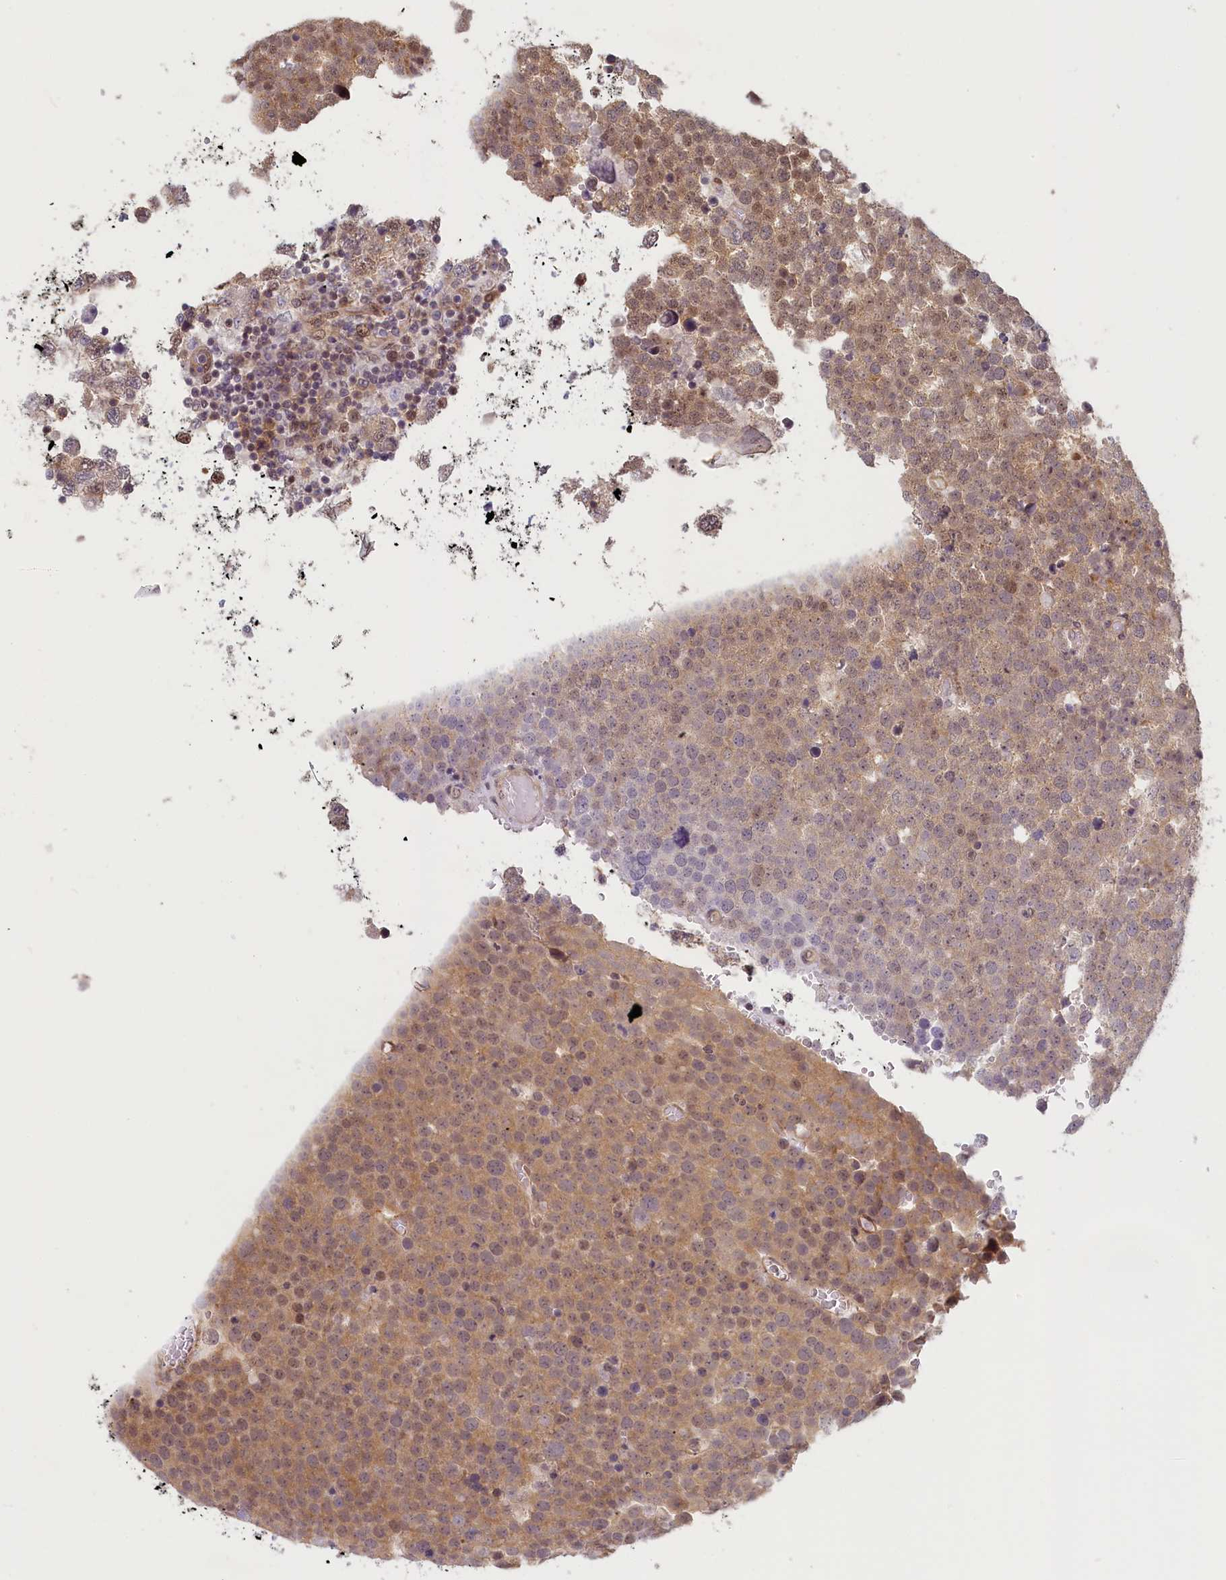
{"staining": {"intensity": "moderate", "quantity": ">75%", "location": "cytoplasmic/membranous,nuclear"}, "tissue": "testis cancer", "cell_type": "Tumor cells", "image_type": "cancer", "snomed": [{"axis": "morphology", "description": "Seminoma, NOS"}, {"axis": "topography", "description": "Testis"}], "caption": "This is an image of IHC staining of testis cancer, which shows moderate positivity in the cytoplasmic/membranous and nuclear of tumor cells.", "gene": "C19orf44", "patient": {"sex": "male", "age": 71}}